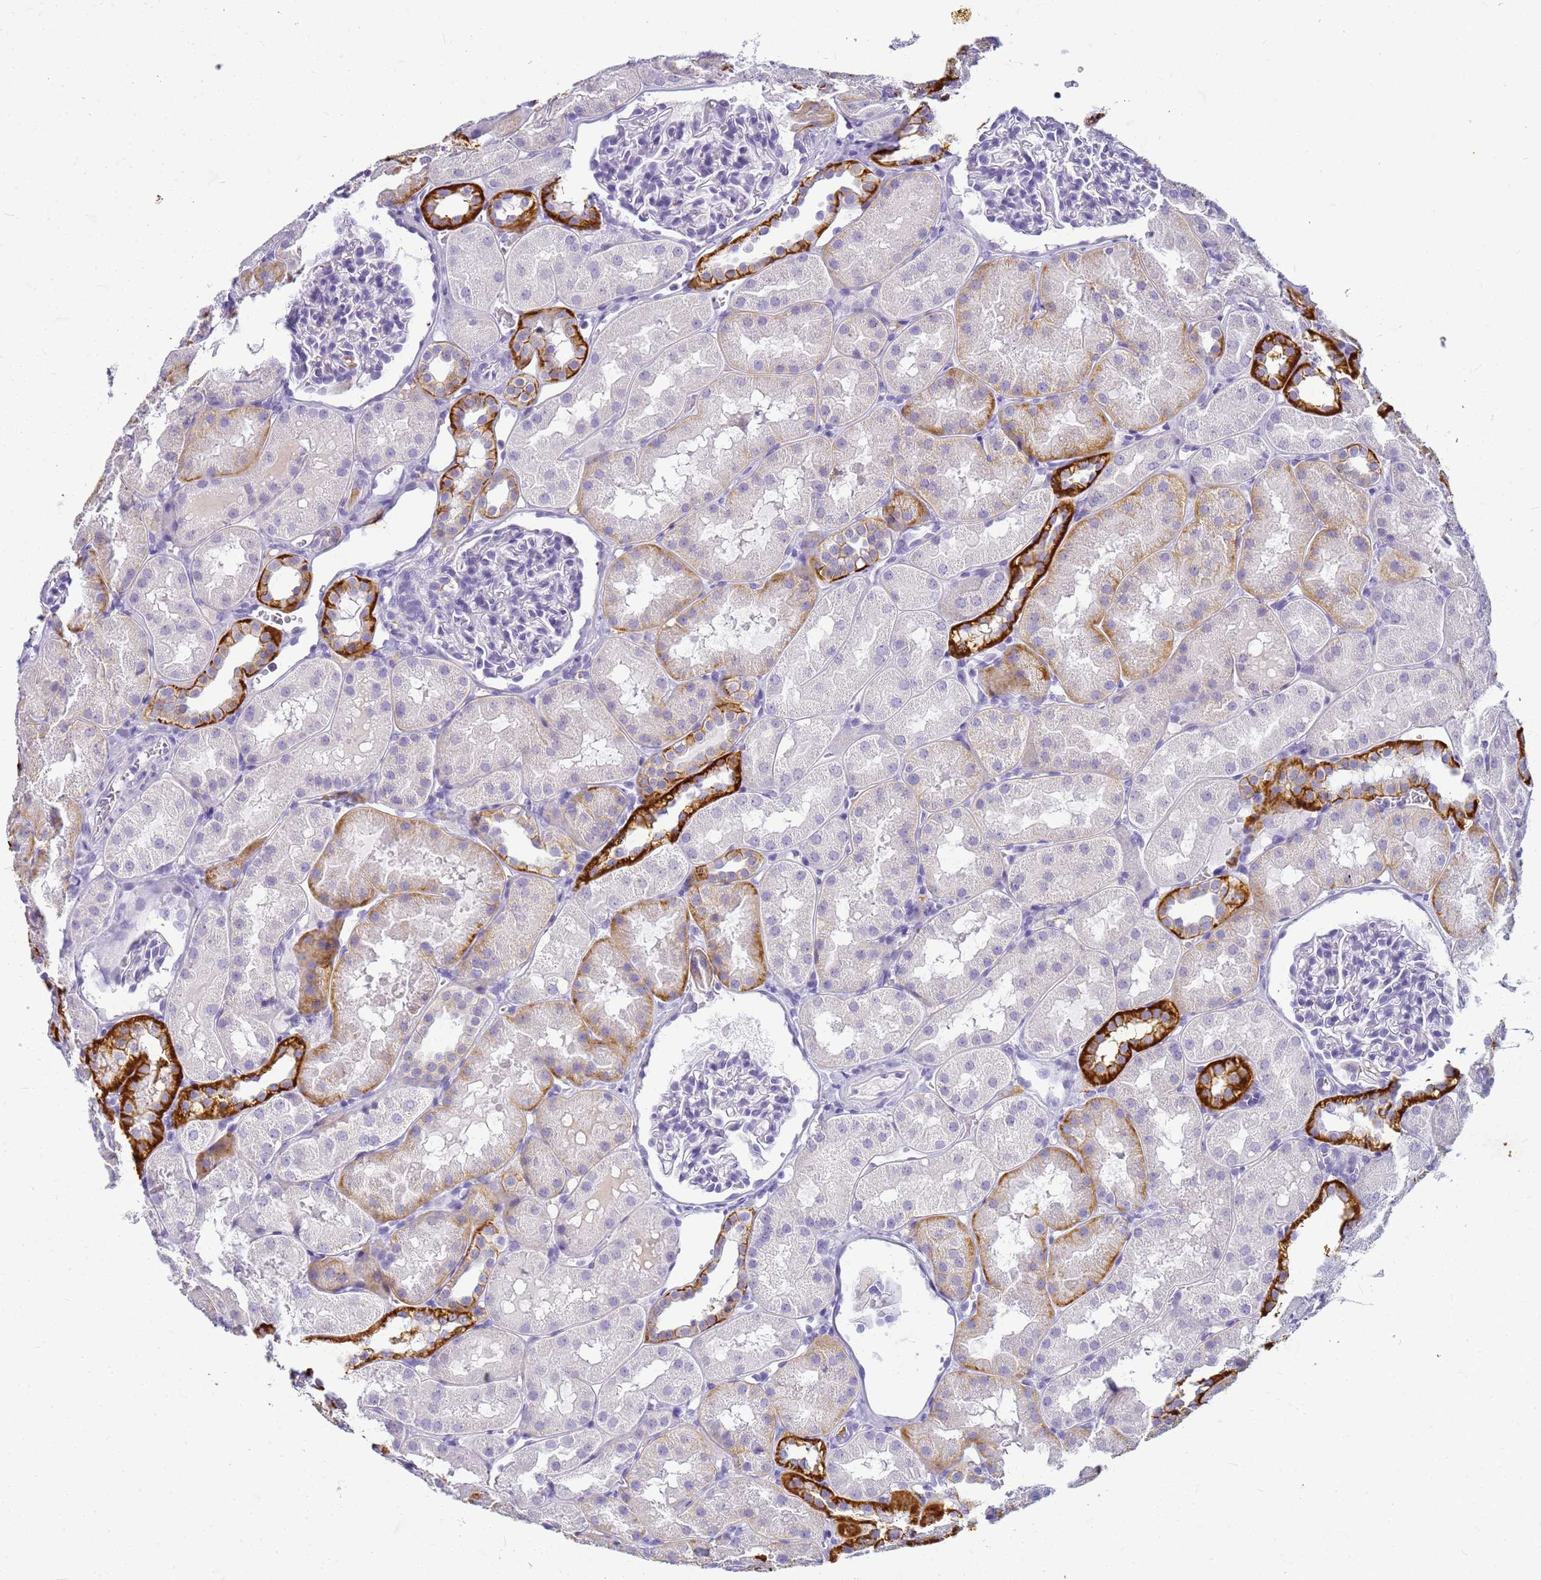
{"staining": {"intensity": "negative", "quantity": "none", "location": "none"}, "tissue": "kidney", "cell_type": "Cells in glomeruli", "image_type": "normal", "snomed": [{"axis": "morphology", "description": "Normal tissue, NOS"}, {"axis": "topography", "description": "Kidney"}, {"axis": "topography", "description": "Urinary bladder"}], "caption": "IHC histopathology image of benign human kidney stained for a protein (brown), which exhibits no expression in cells in glomeruli.", "gene": "CFAP100", "patient": {"sex": "male", "age": 16}}